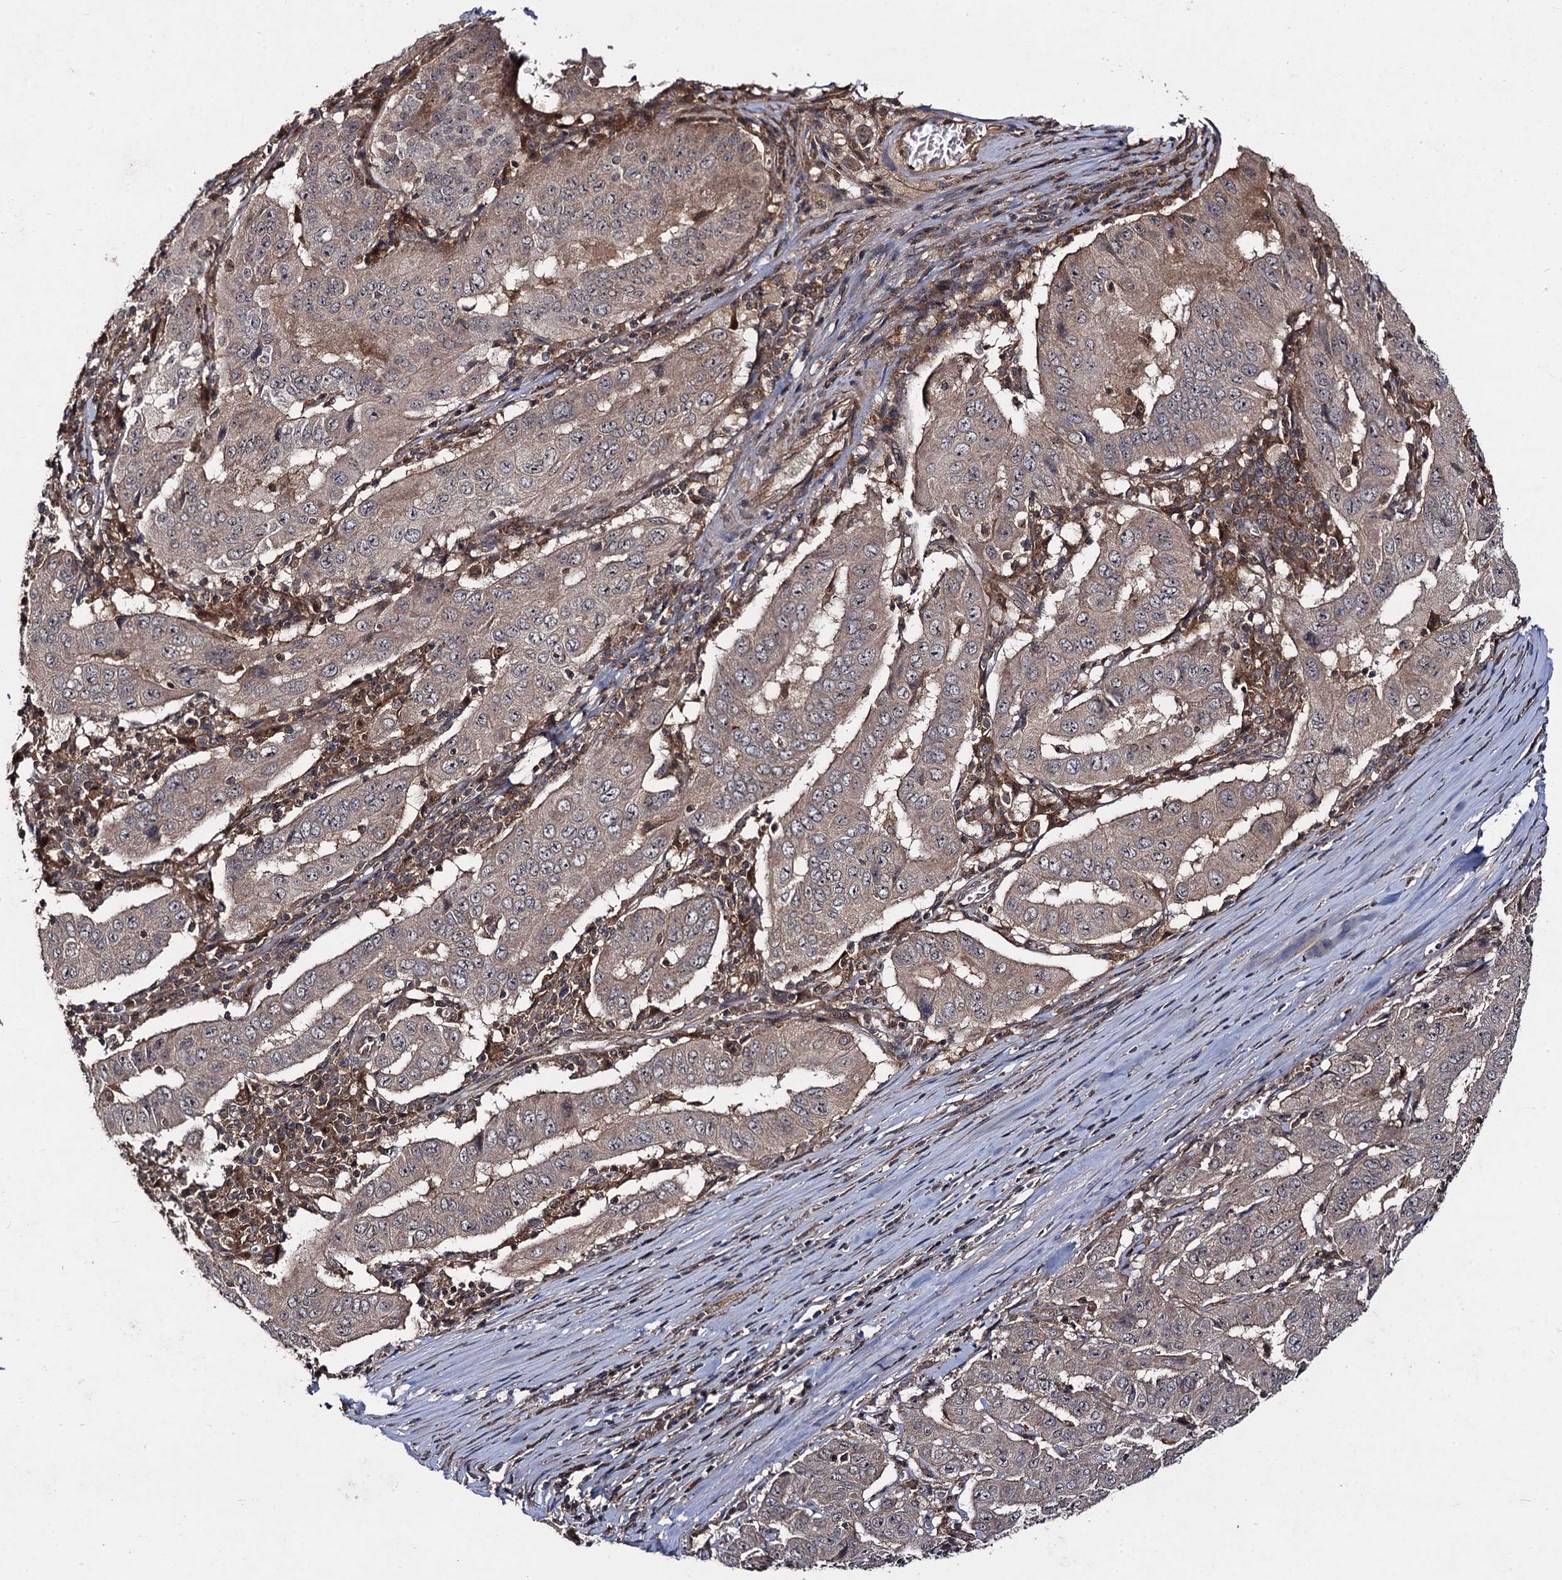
{"staining": {"intensity": "moderate", "quantity": ">75%", "location": "cytoplasmic/membranous"}, "tissue": "pancreatic cancer", "cell_type": "Tumor cells", "image_type": "cancer", "snomed": [{"axis": "morphology", "description": "Adenocarcinoma, NOS"}, {"axis": "topography", "description": "Pancreas"}], "caption": "Immunohistochemistry image of human adenocarcinoma (pancreatic) stained for a protein (brown), which reveals medium levels of moderate cytoplasmic/membranous positivity in about >75% of tumor cells.", "gene": "KXD1", "patient": {"sex": "male", "age": 63}}